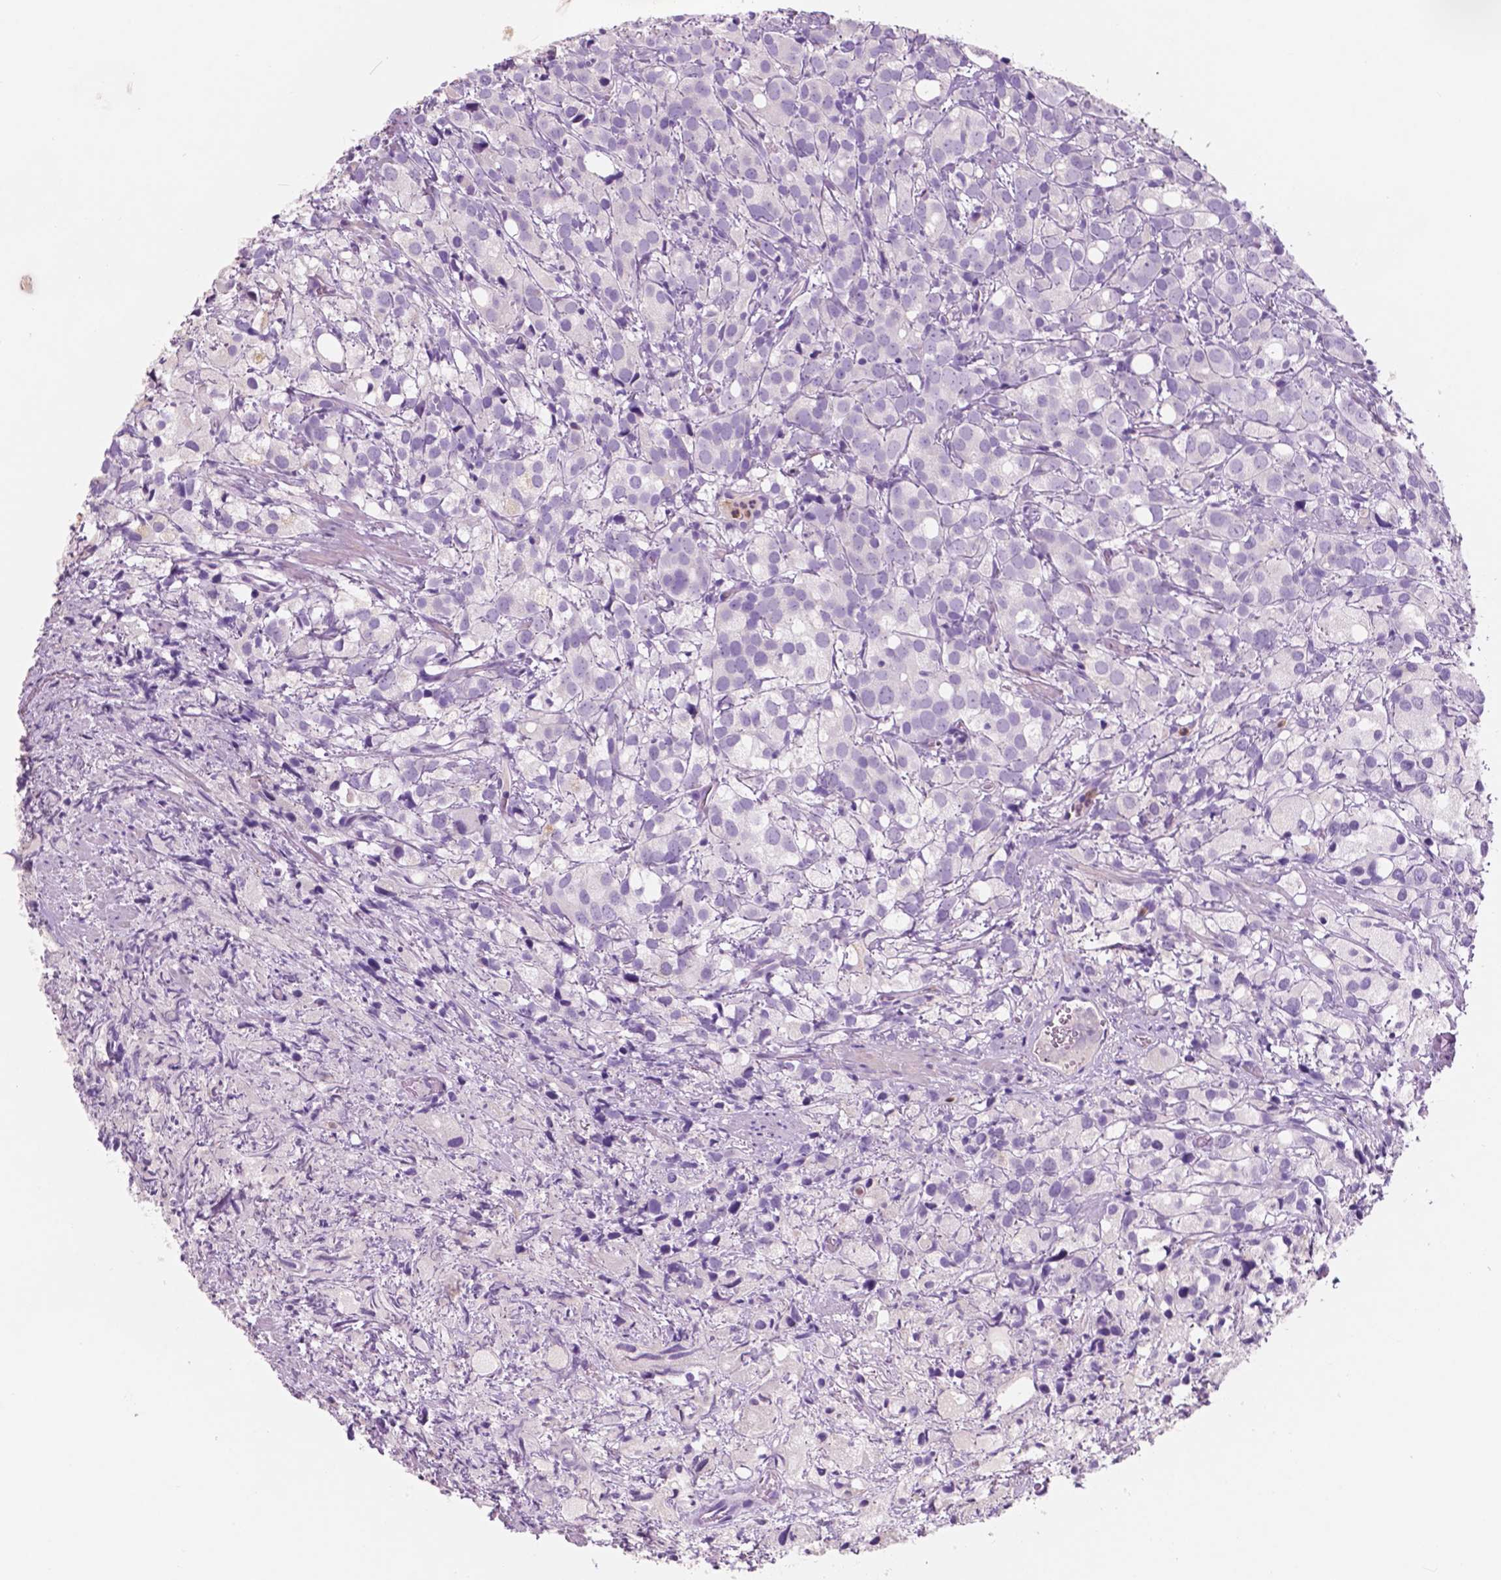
{"staining": {"intensity": "negative", "quantity": "none", "location": "none"}, "tissue": "prostate cancer", "cell_type": "Tumor cells", "image_type": "cancer", "snomed": [{"axis": "morphology", "description": "Adenocarcinoma, High grade"}, {"axis": "topography", "description": "Prostate"}], "caption": "Immunohistochemical staining of high-grade adenocarcinoma (prostate) exhibits no significant staining in tumor cells. Nuclei are stained in blue.", "gene": "CUZD1", "patient": {"sex": "male", "age": 86}}